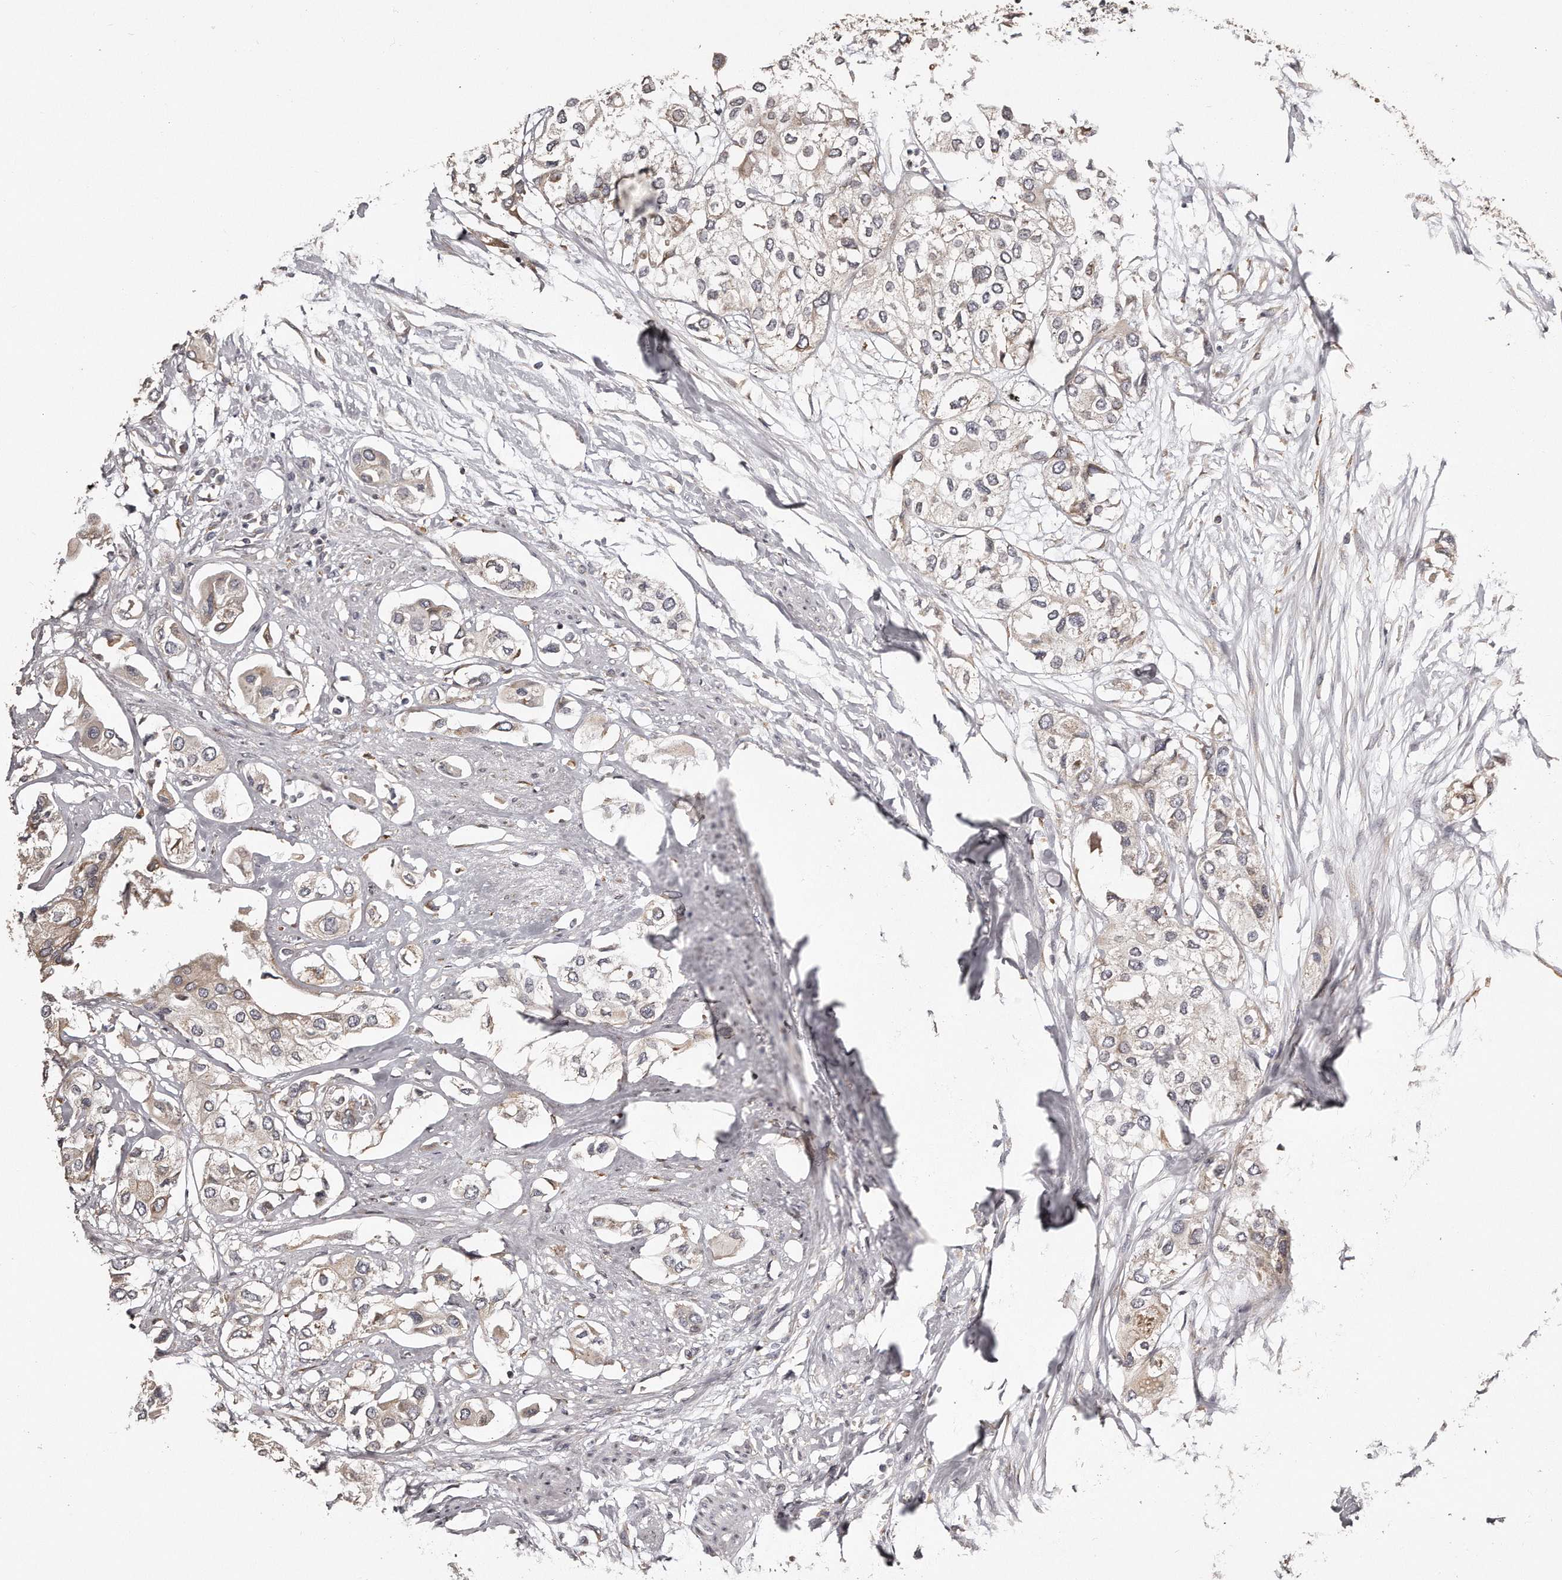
{"staining": {"intensity": "weak", "quantity": "<25%", "location": "cytoplasmic/membranous"}, "tissue": "urothelial cancer", "cell_type": "Tumor cells", "image_type": "cancer", "snomed": [{"axis": "morphology", "description": "Urothelial carcinoma, High grade"}, {"axis": "topography", "description": "Urinary bladder"}], "caption": "Tumor cells are negative for brown protein staining in high-grade urothelial carcinoma.", "gene": "TRAPPC14", "patient": {"sex": "male", "age": 64}}